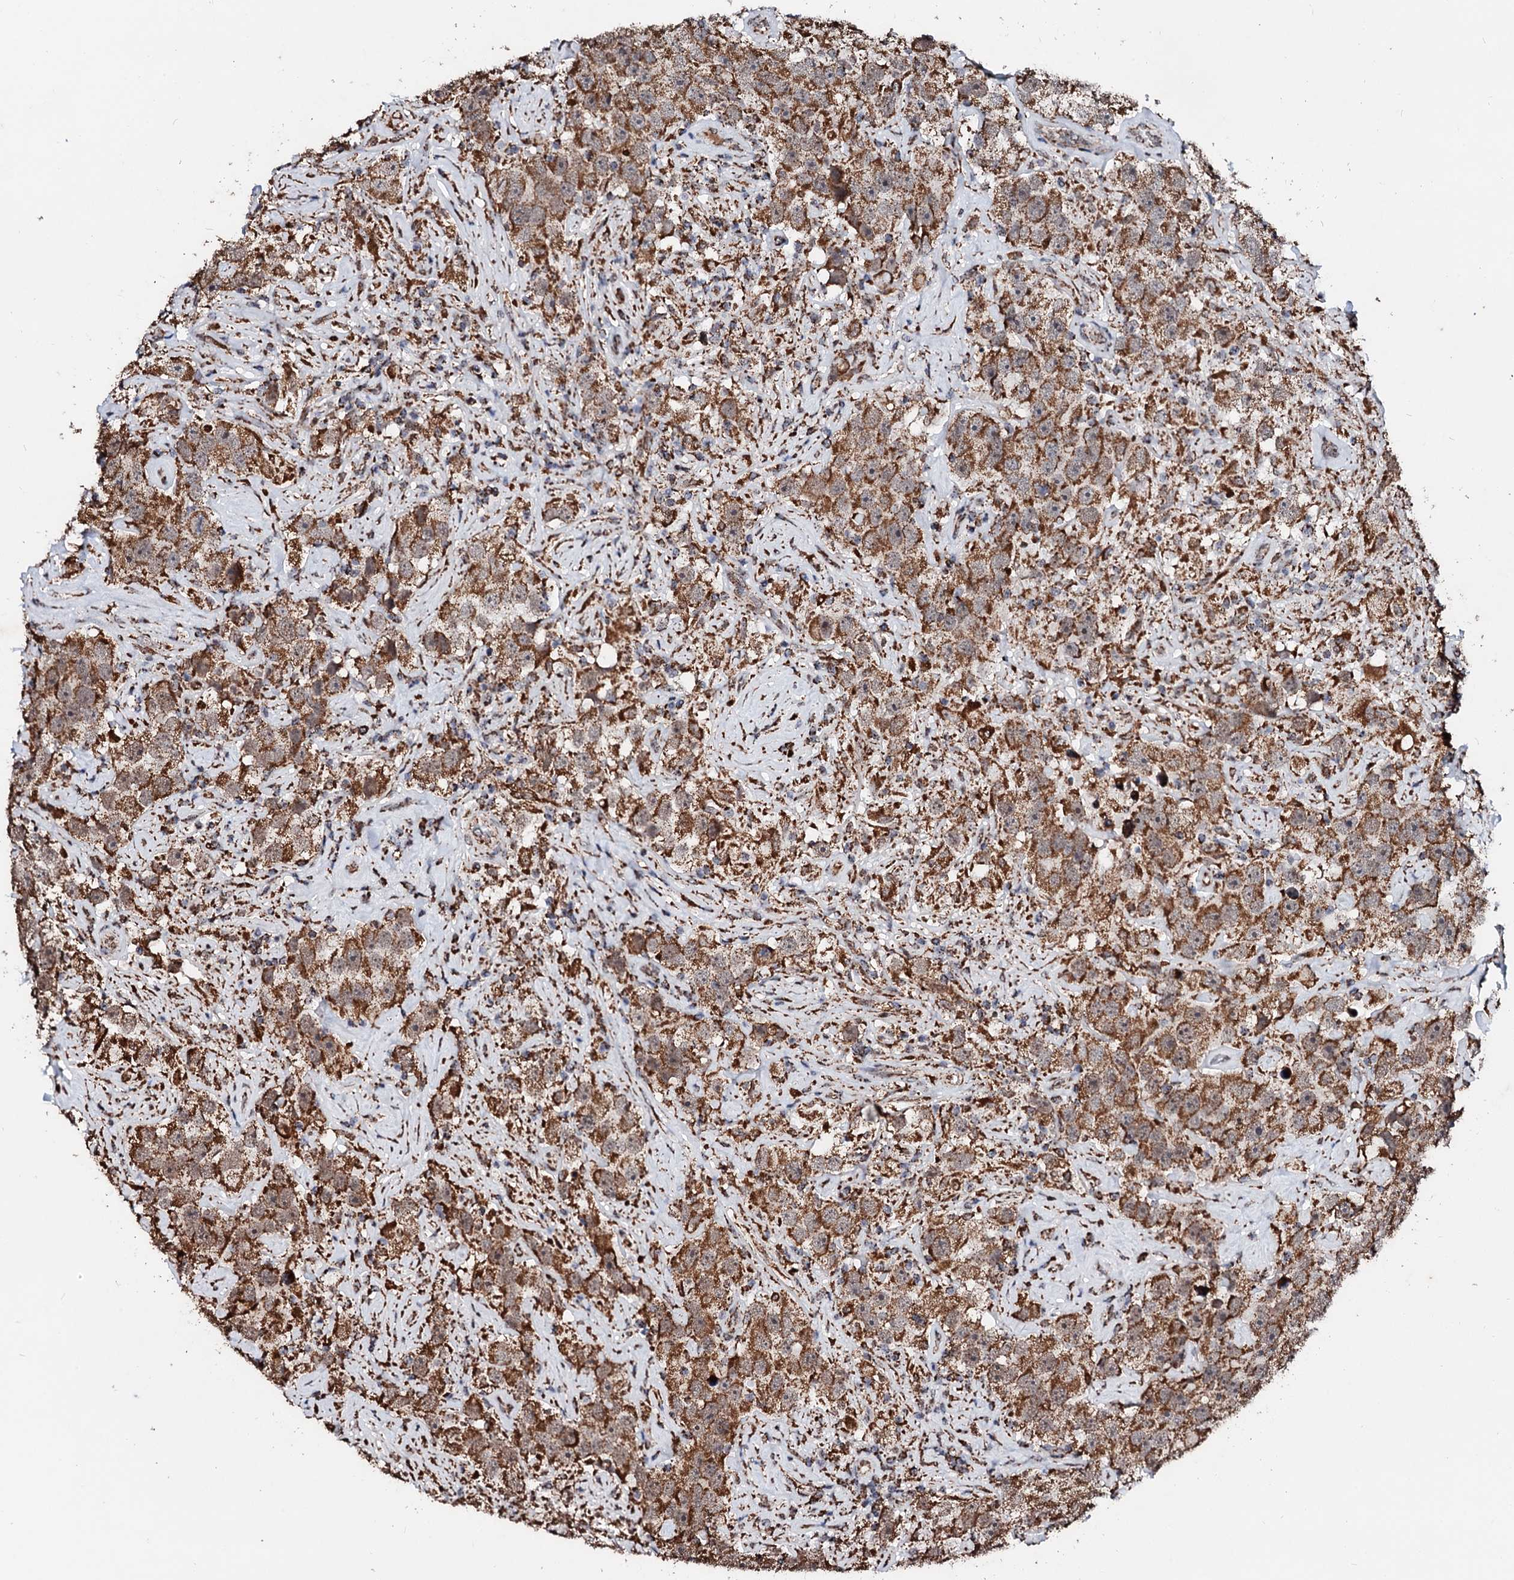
{"staining": {"intensity": "moderate", "quantity": ">75%", "location": "cytoplasmic/membranous"}, "tissue": "testis cancer", "cell_type": "Tumor cells", "image_type": "cancer", "snomed": [{"axis": "morphology", "description": "Seminoma, NOS"}, {"axis": "topography", "description": "Testis"}], "caption": "Tumor cells display medium levels of moderate cytoplasmic/membranous positivity in approximately >75% of cells in testis cancer.", "gene": "SECISBP2L", "patient": {"sex": "male", "age": 49}}